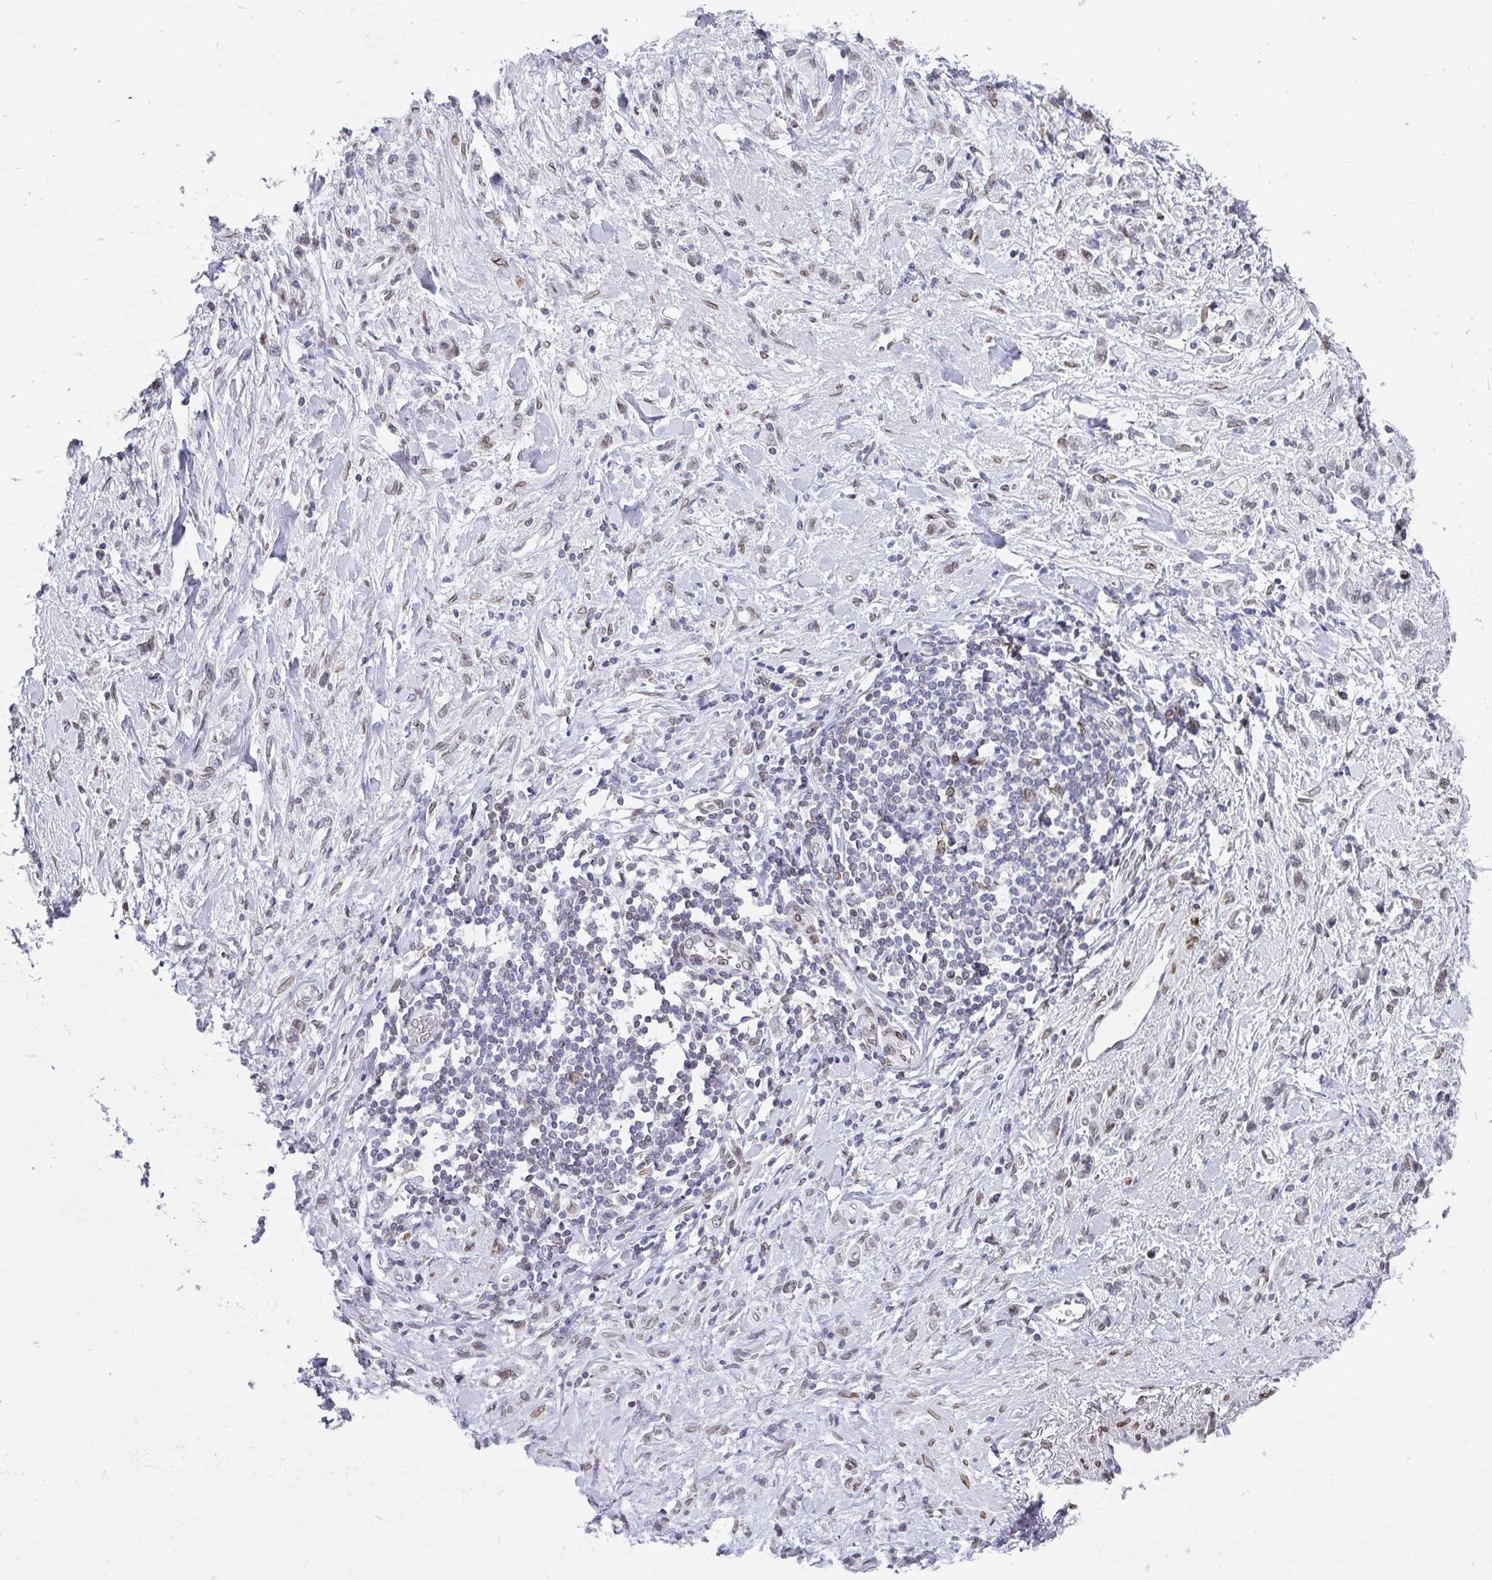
{"staining": {"intensity": "negative", "quantity": "none", "location": "none"}, "tissue": "stomach cancer", "cell_type": "Tumor cells", "image_type": "cancer", "snomed": [{"axis": "morphology", "description": "Adenocarcinoma, NOS"}, {"axis": "topography", "description": "Stomach"}], "caption": "This is an IHC micrograph of stomach adenocarcinoma. There is no positivity in tumor cells.", "gene": "EMD", "patient": {"sex": "male", "age": 77}}